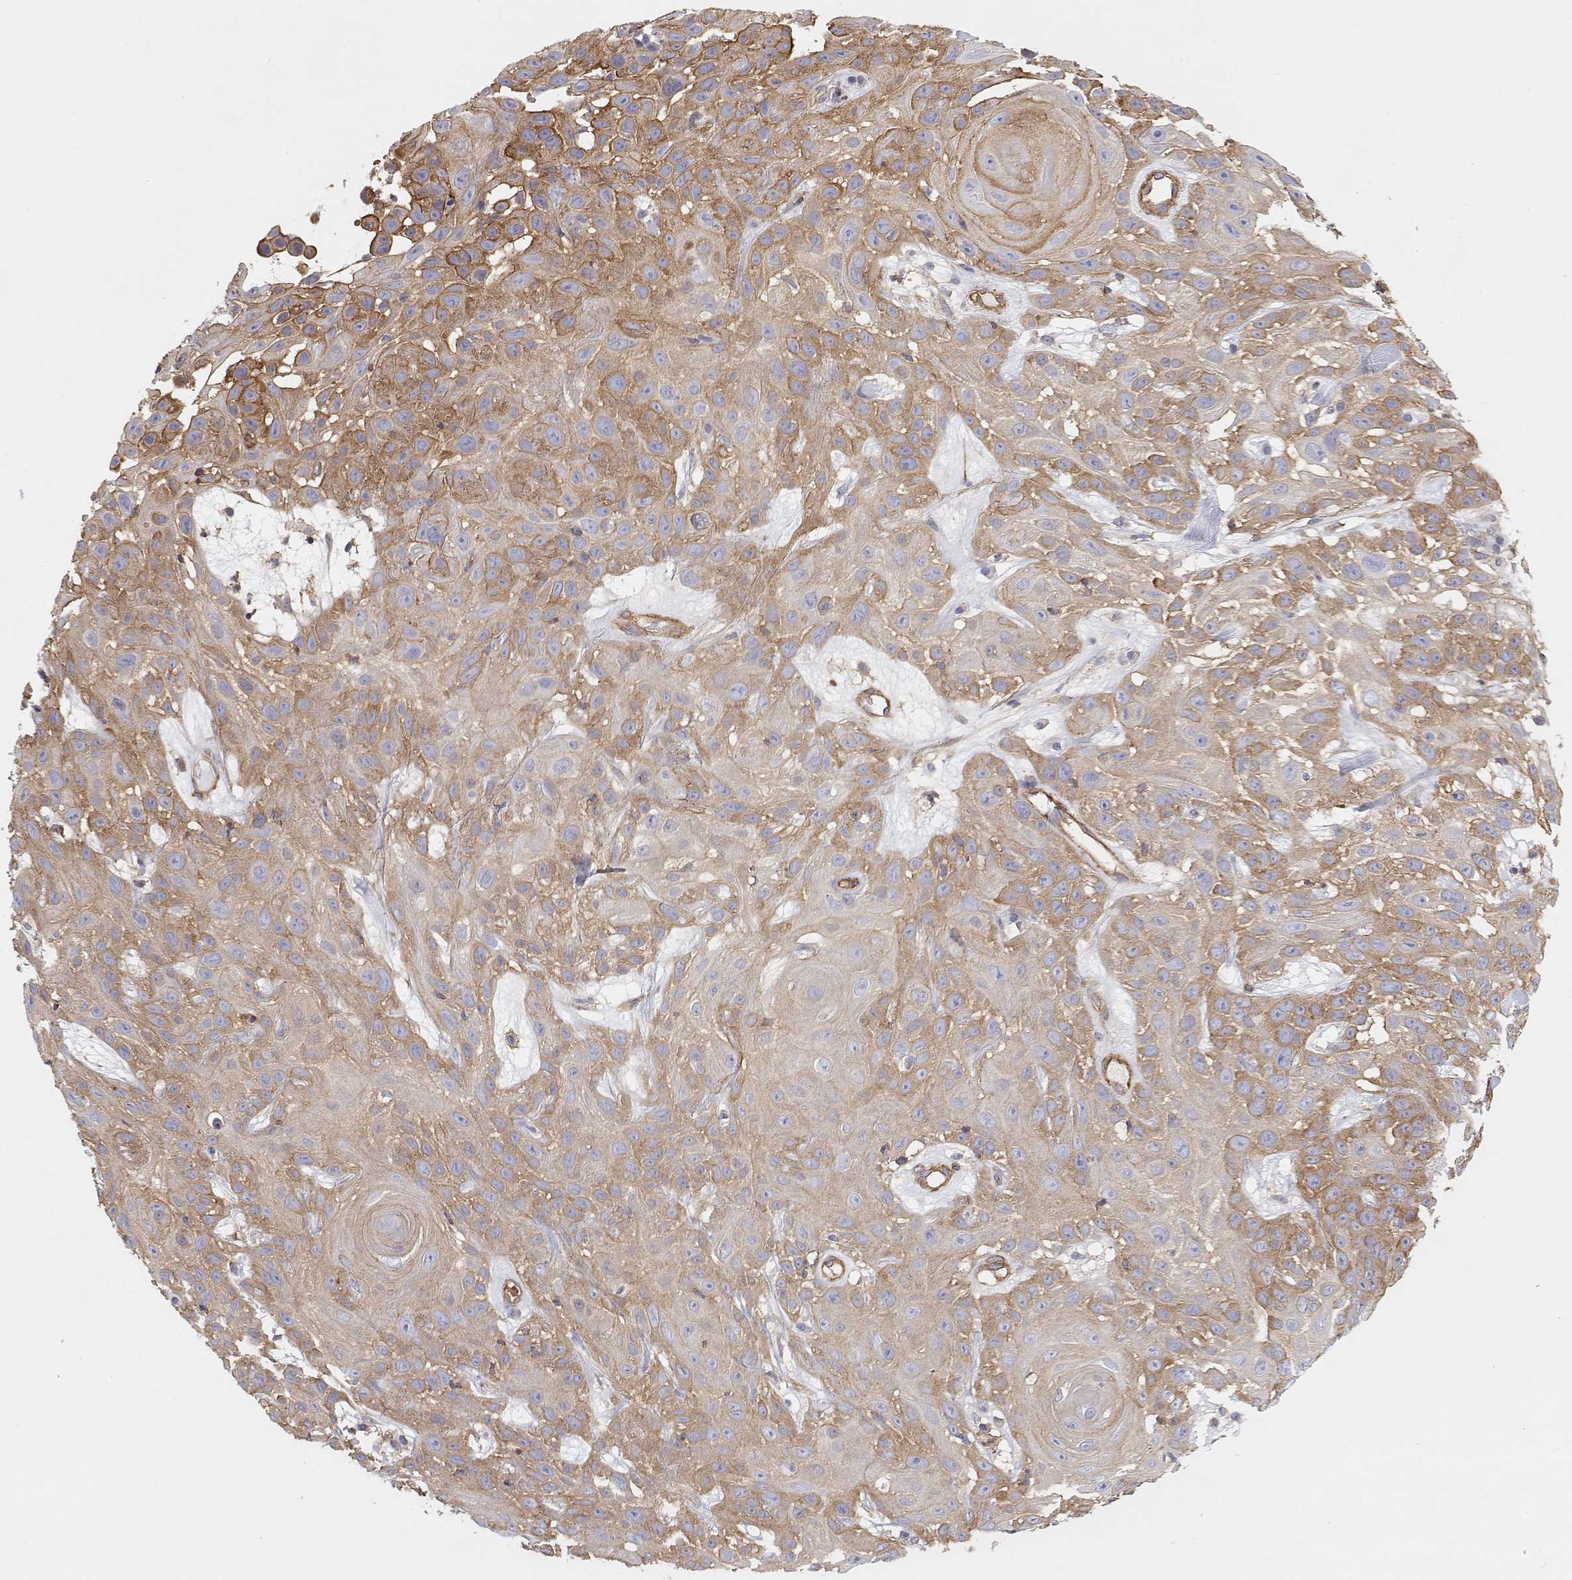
{"staining": {"intensity": "moderate", "quantity": "25%-75%", "location": "cytoplasmic/membranous"}, "tissue": "skin cancer", "cell_type": "Tumor cells", "image_type": "cancer", "snomed": [{"axis": "morphology", "description": "Squamous cell carcinoma, NOS"}, {"axis": "topography", "description": "Skin"}], "caption": "The micrograph displays staining of squamous cell carcinoma (skin), revealing moderate cytoplasmic/membranous protein staining (brown color) within tumor cells.", "gene": "MYH9", "patient": {"sex": "male", "age": 82}}